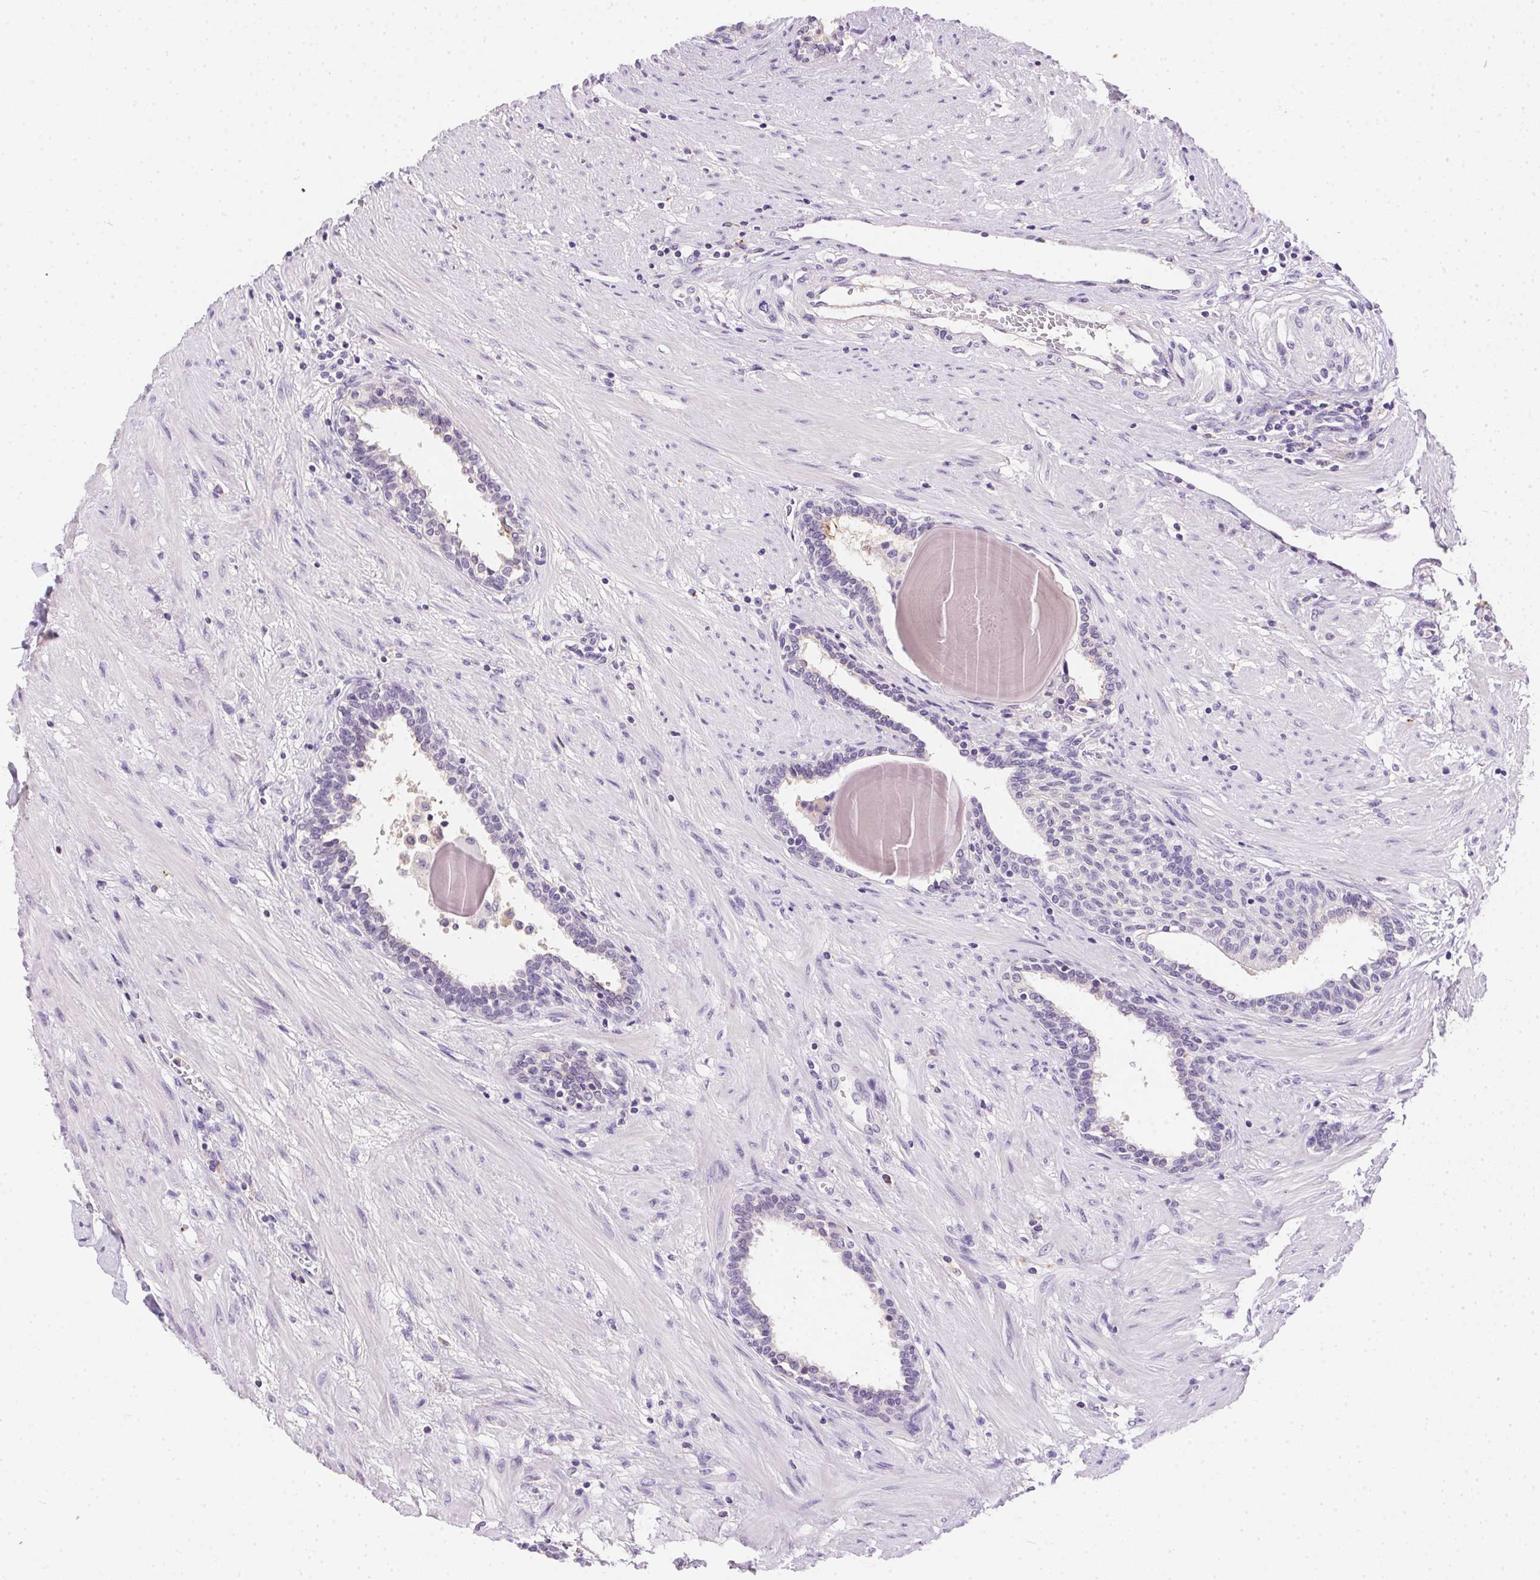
{"staining": {"intensity": "negative", "quantity": "none", "location": "none"}, "tissue": "prostate", "cell_type": "Glandular cells", "image_type": "normal", "snomed": [{"axis": "morphology", "description": "Normal tissue, NOS"}, {"axis": "topography", "description": "Prostate"}], "caption": "This is a histopathology image of immunohistochemistry staining of normal prostate, which shows no staining in glandular cells. (DAB IHC with hematoxylin counter stain).", "gene": "SSTR4", "patient": {"sex": "male", "age": 55}}